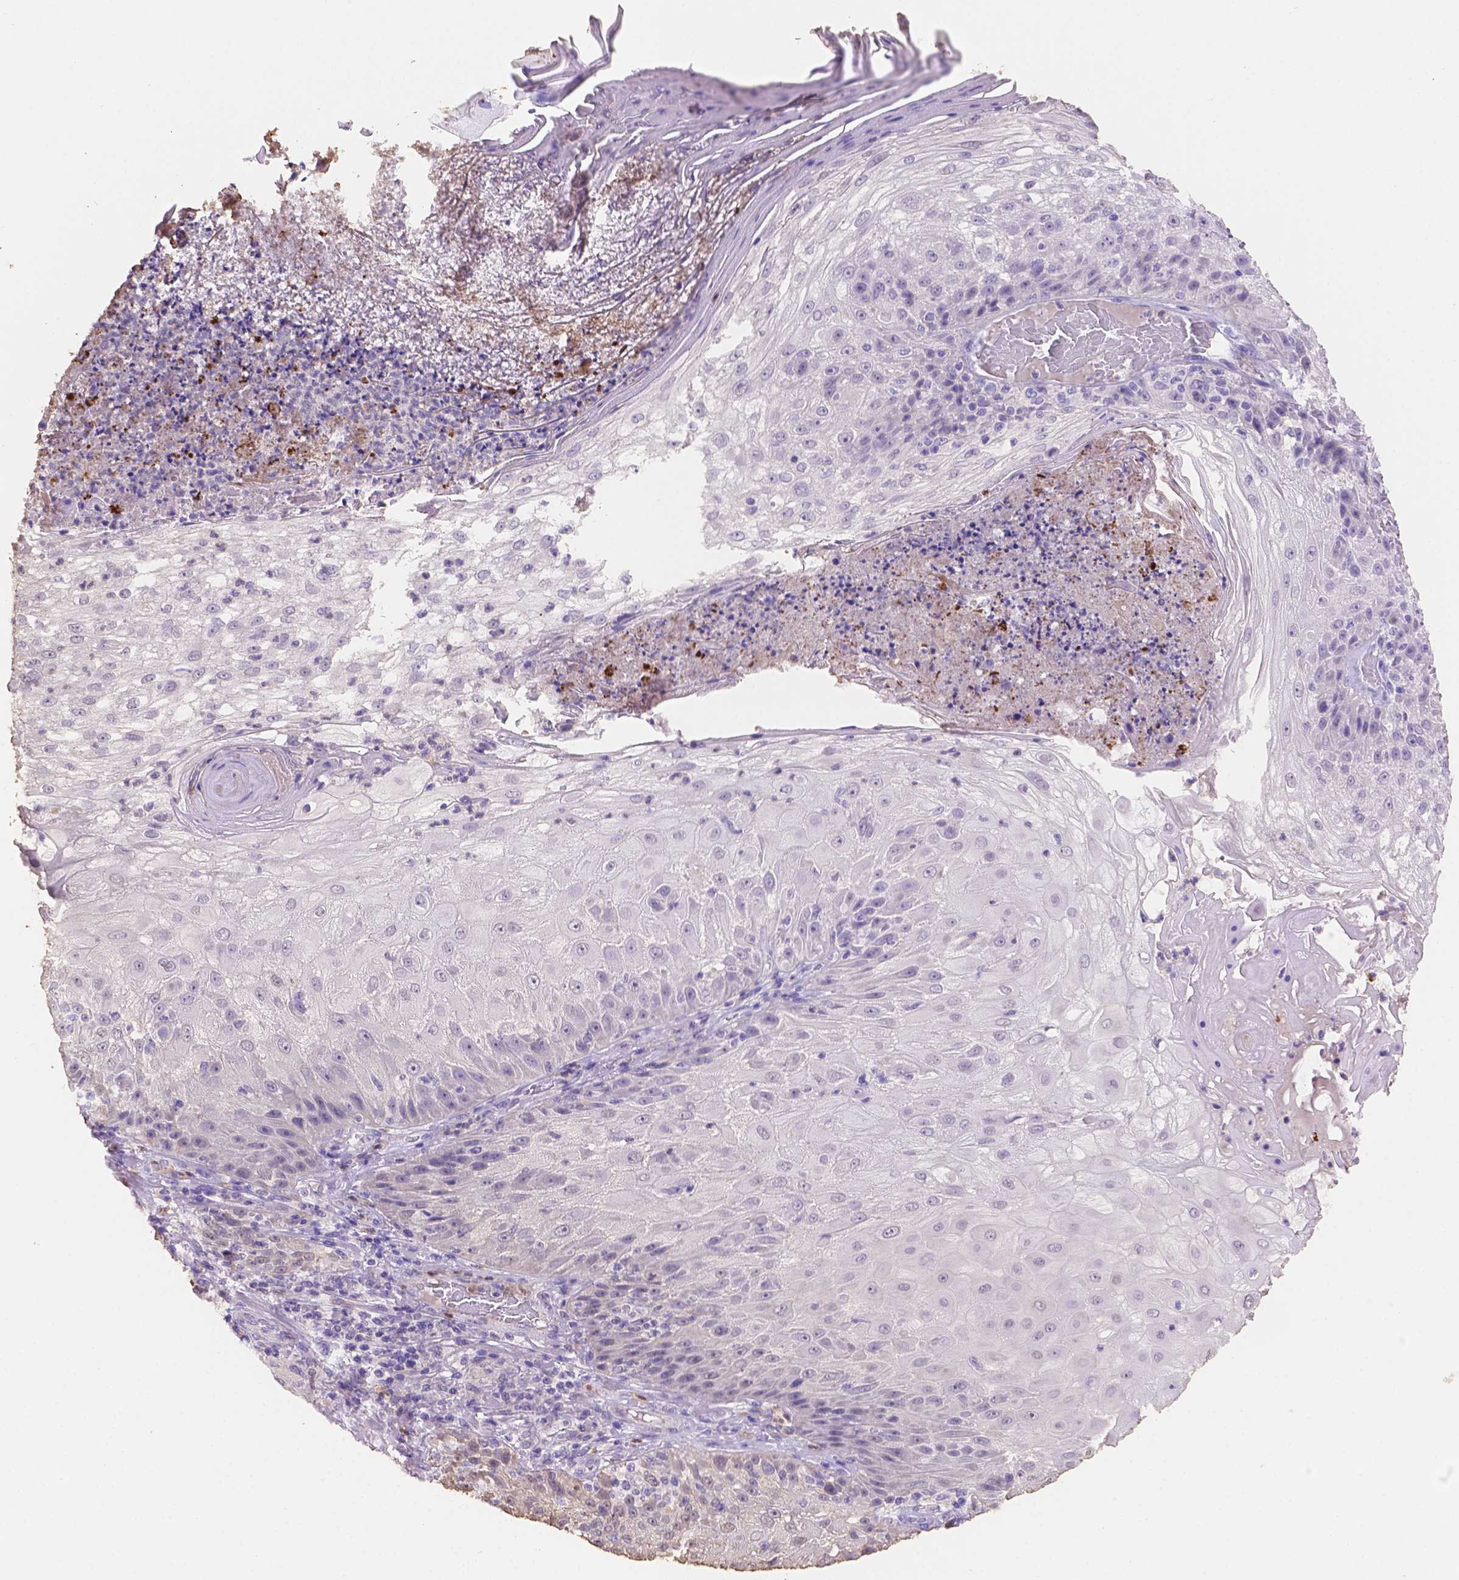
{"staining": {"intensity": "negative", "quantity": "none", "location": "none"}, "tissue": "skin cancer", "cell_type": "Tumor cells", "image_type": "cancer", "snomed": [{"axis": "morphology", "description": "Normal tissue, NOS"}, {"axis": "morphology", "description": "Squamous cell carcinoma, NOS"}, {"axis": "topography", "description": "Skin"}], "caption": "There is no significant staining in tumor cells of skin squamous cell carcinoma. The staining was performed using DAB (3,3'-diaminobenzidine) to visualize the protein expression in brown, while the nuclei were stained in blue with hematoxylin (Magnification: 20x).", "gene": "NXPE2", "patient": {"sex": "female", "age": 83}}